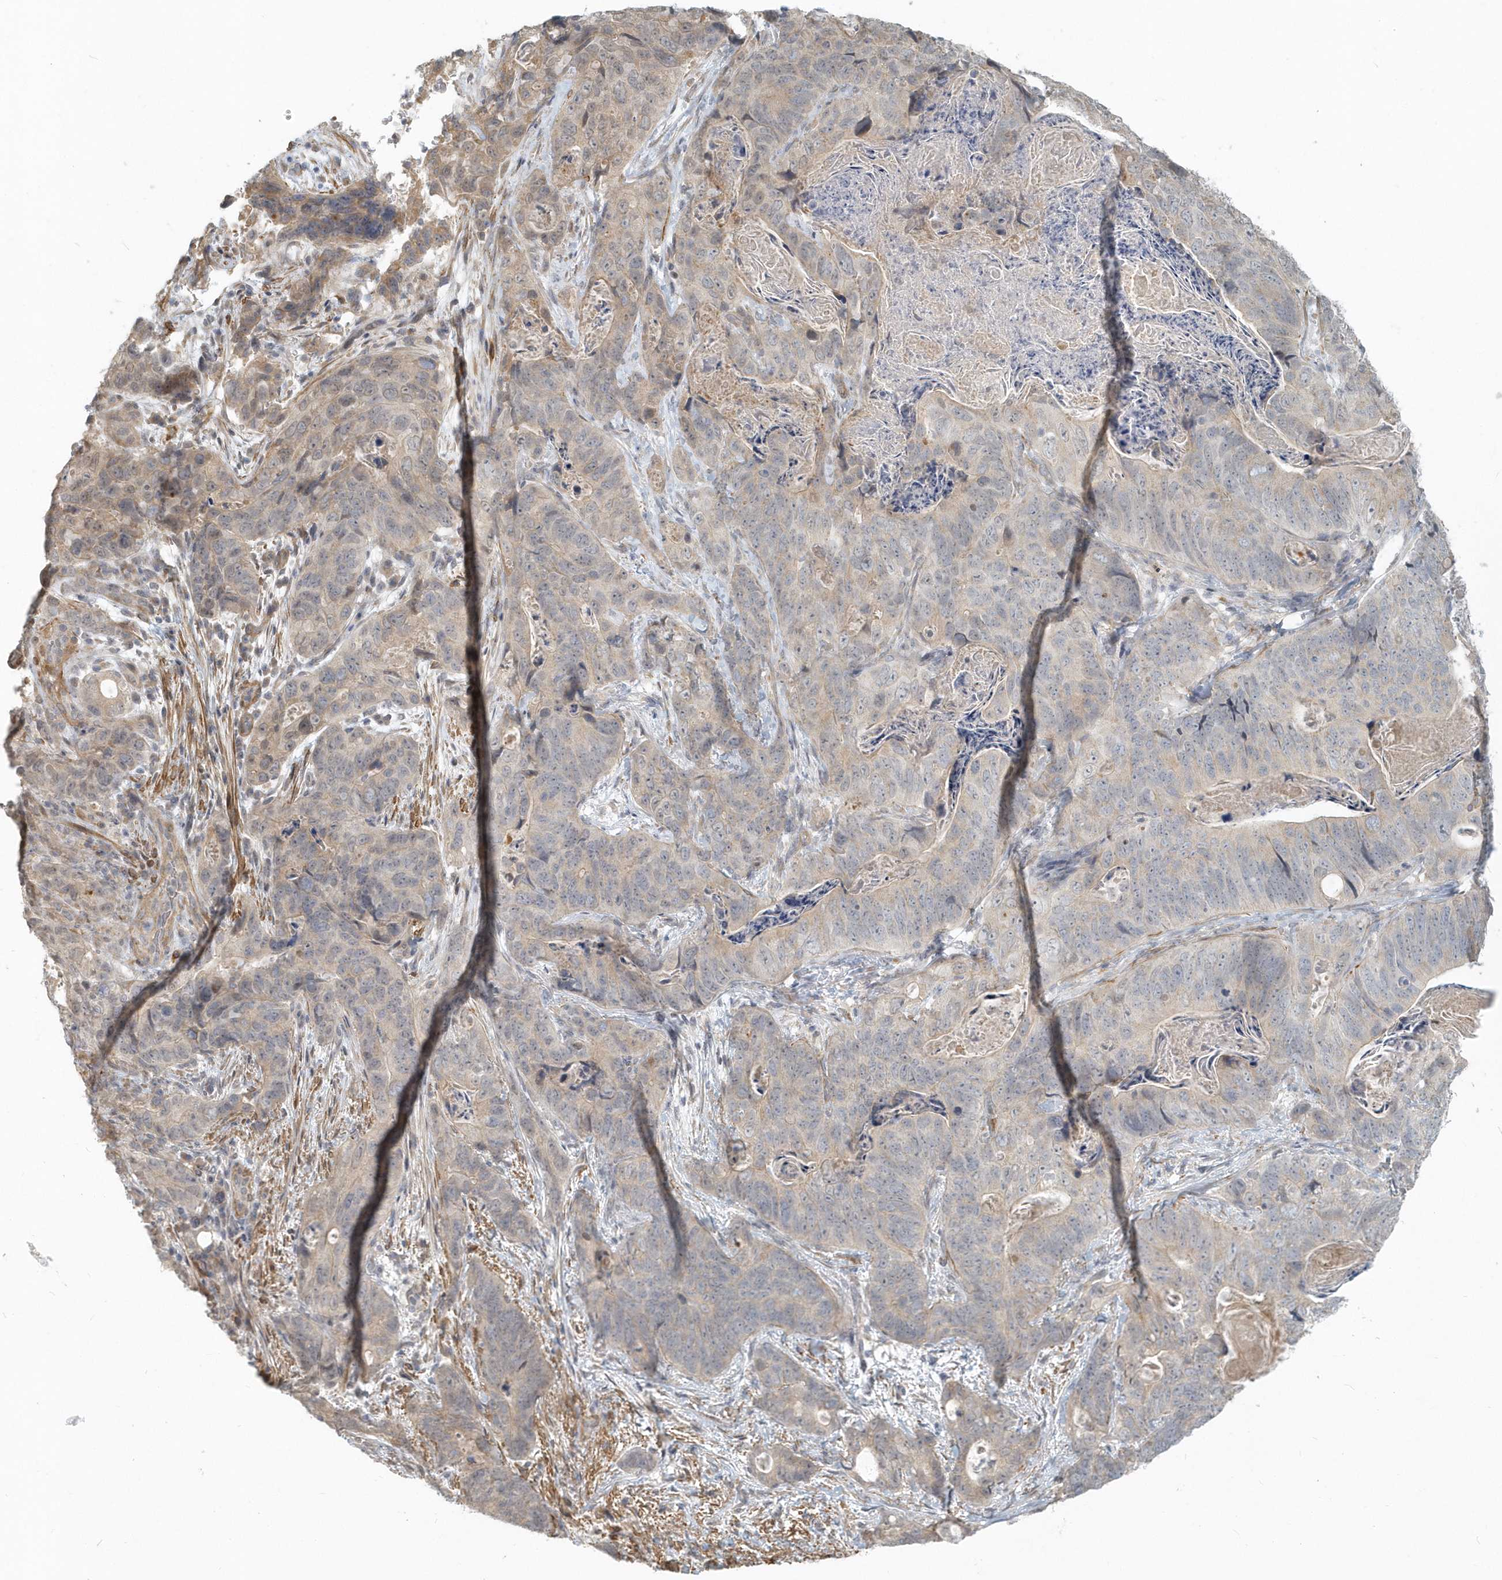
{"staining": {"intensity": "weak", "quantity": "25%-75%", "location": "cytoplasmic/membranous"}, "tissue": "stomach cancer", "cell_type": "Tumor cells", "image_type": "cancer", "snomed": [{"axis": "morphology", "description": "Normal tissue, NOS"}, {"axis": "morphology", "description": "Adenocarcinoma, NOS"}, {"axis": "topography", "description": "Stomach"}], "caption": "Protein analysis of adenocarcinoma (stomach) tissue shows weak cytoplasmic/membranous positivity in about 25%-75% of tumor cells.", "gene": "NAPB", "patient": {"sex": "female", "age": 89}}